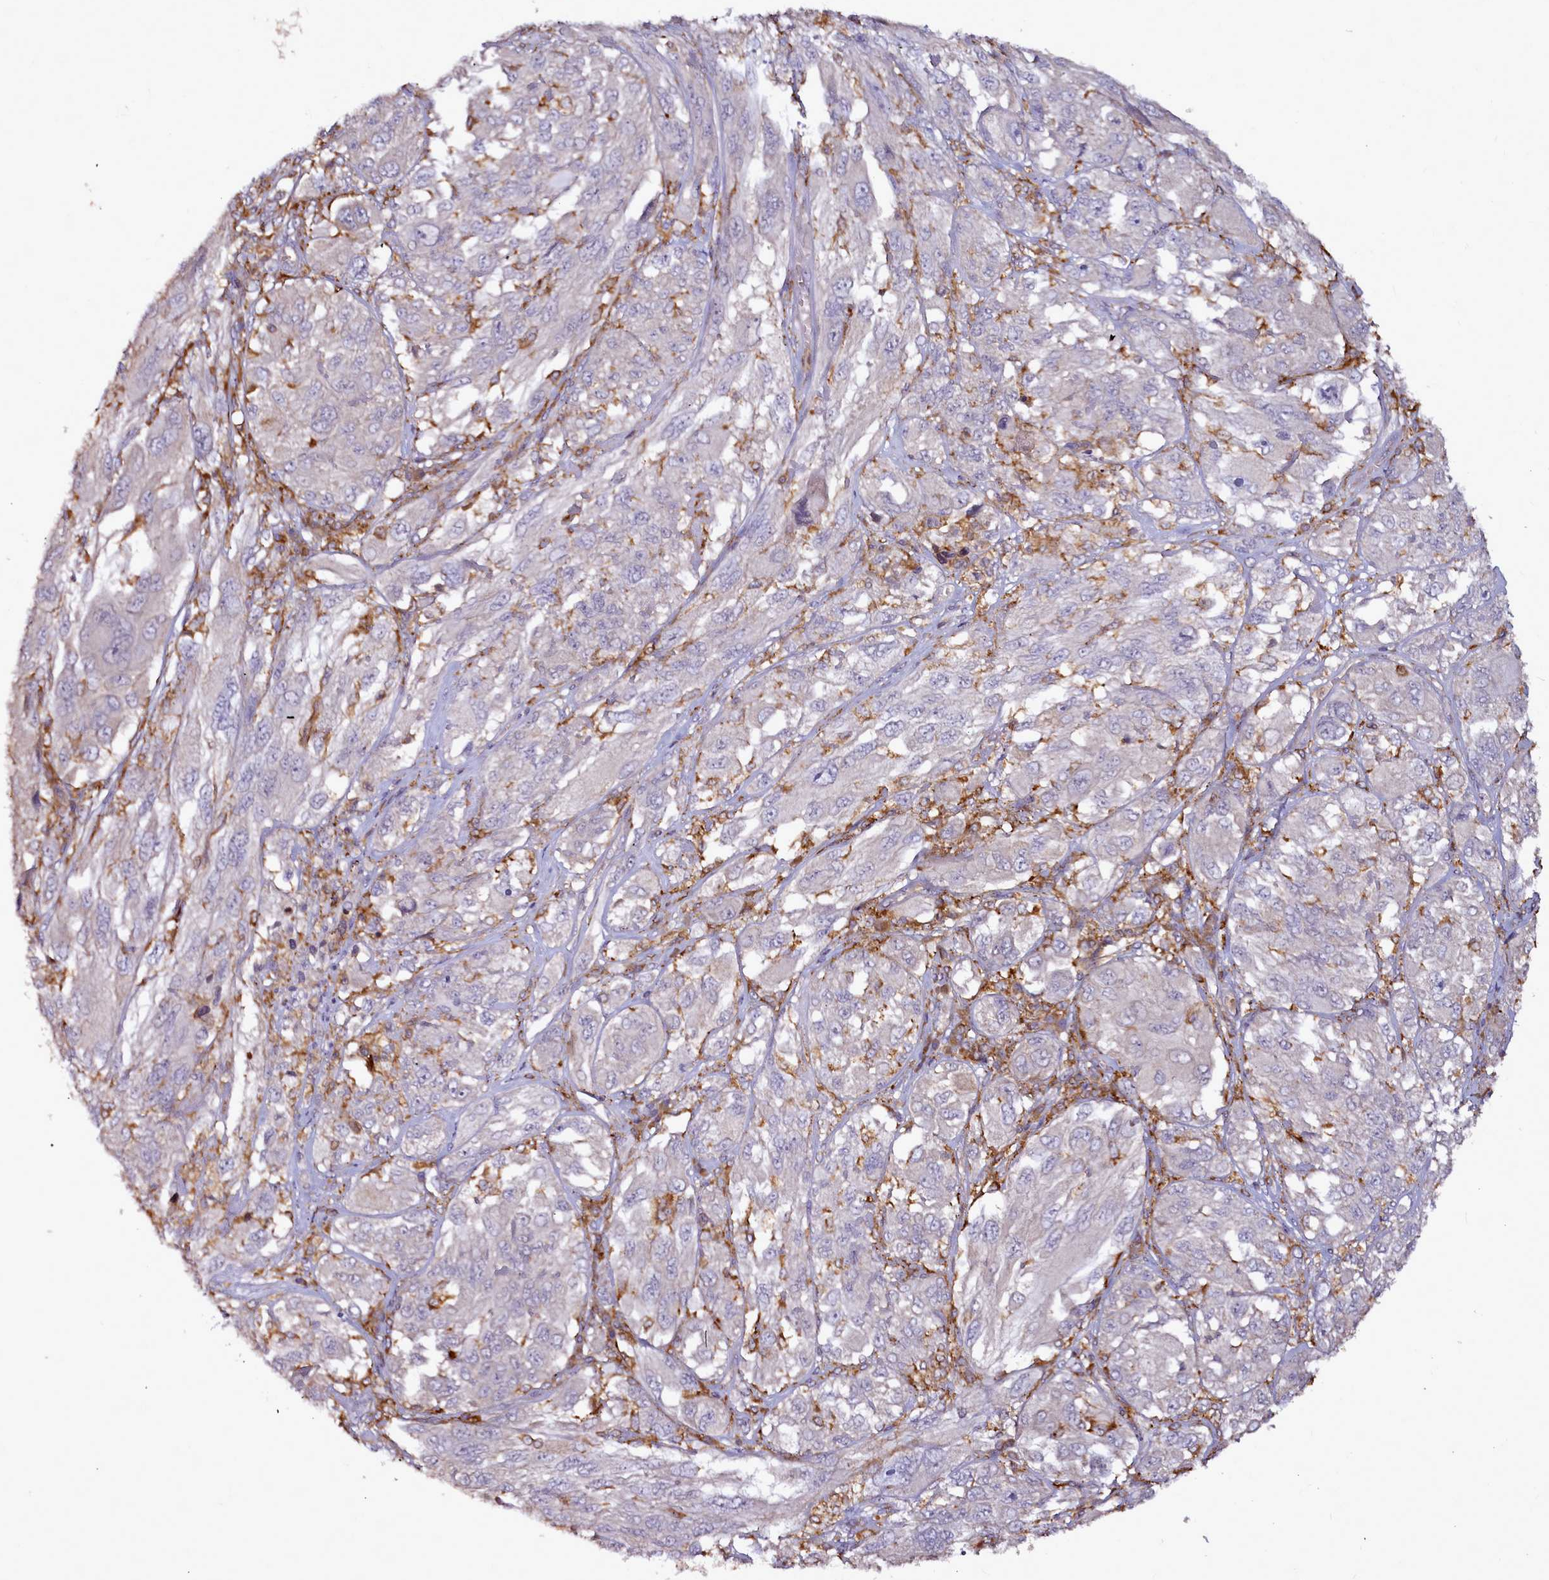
{"staining": {"intensity": "negative", "quantity": "none", "location": "none"}, "tissue": "melanoma", "cell_type": "Tumor cells", "image_type": "cancer", "snomed": [{"axis": "morphology", "description": "Malignant melanoma, NOS"}, {"axis": "topography", "description": "Skin"}], "caption": "Tumor cells are negative for protein expression in human malignant melanoma. The staining is performed using DAB brown chromogen with nuclei counter-stained in using hematoxylin.", "gene": "NCKAP1L", "patient": {"sex": "female", "age": 91}}